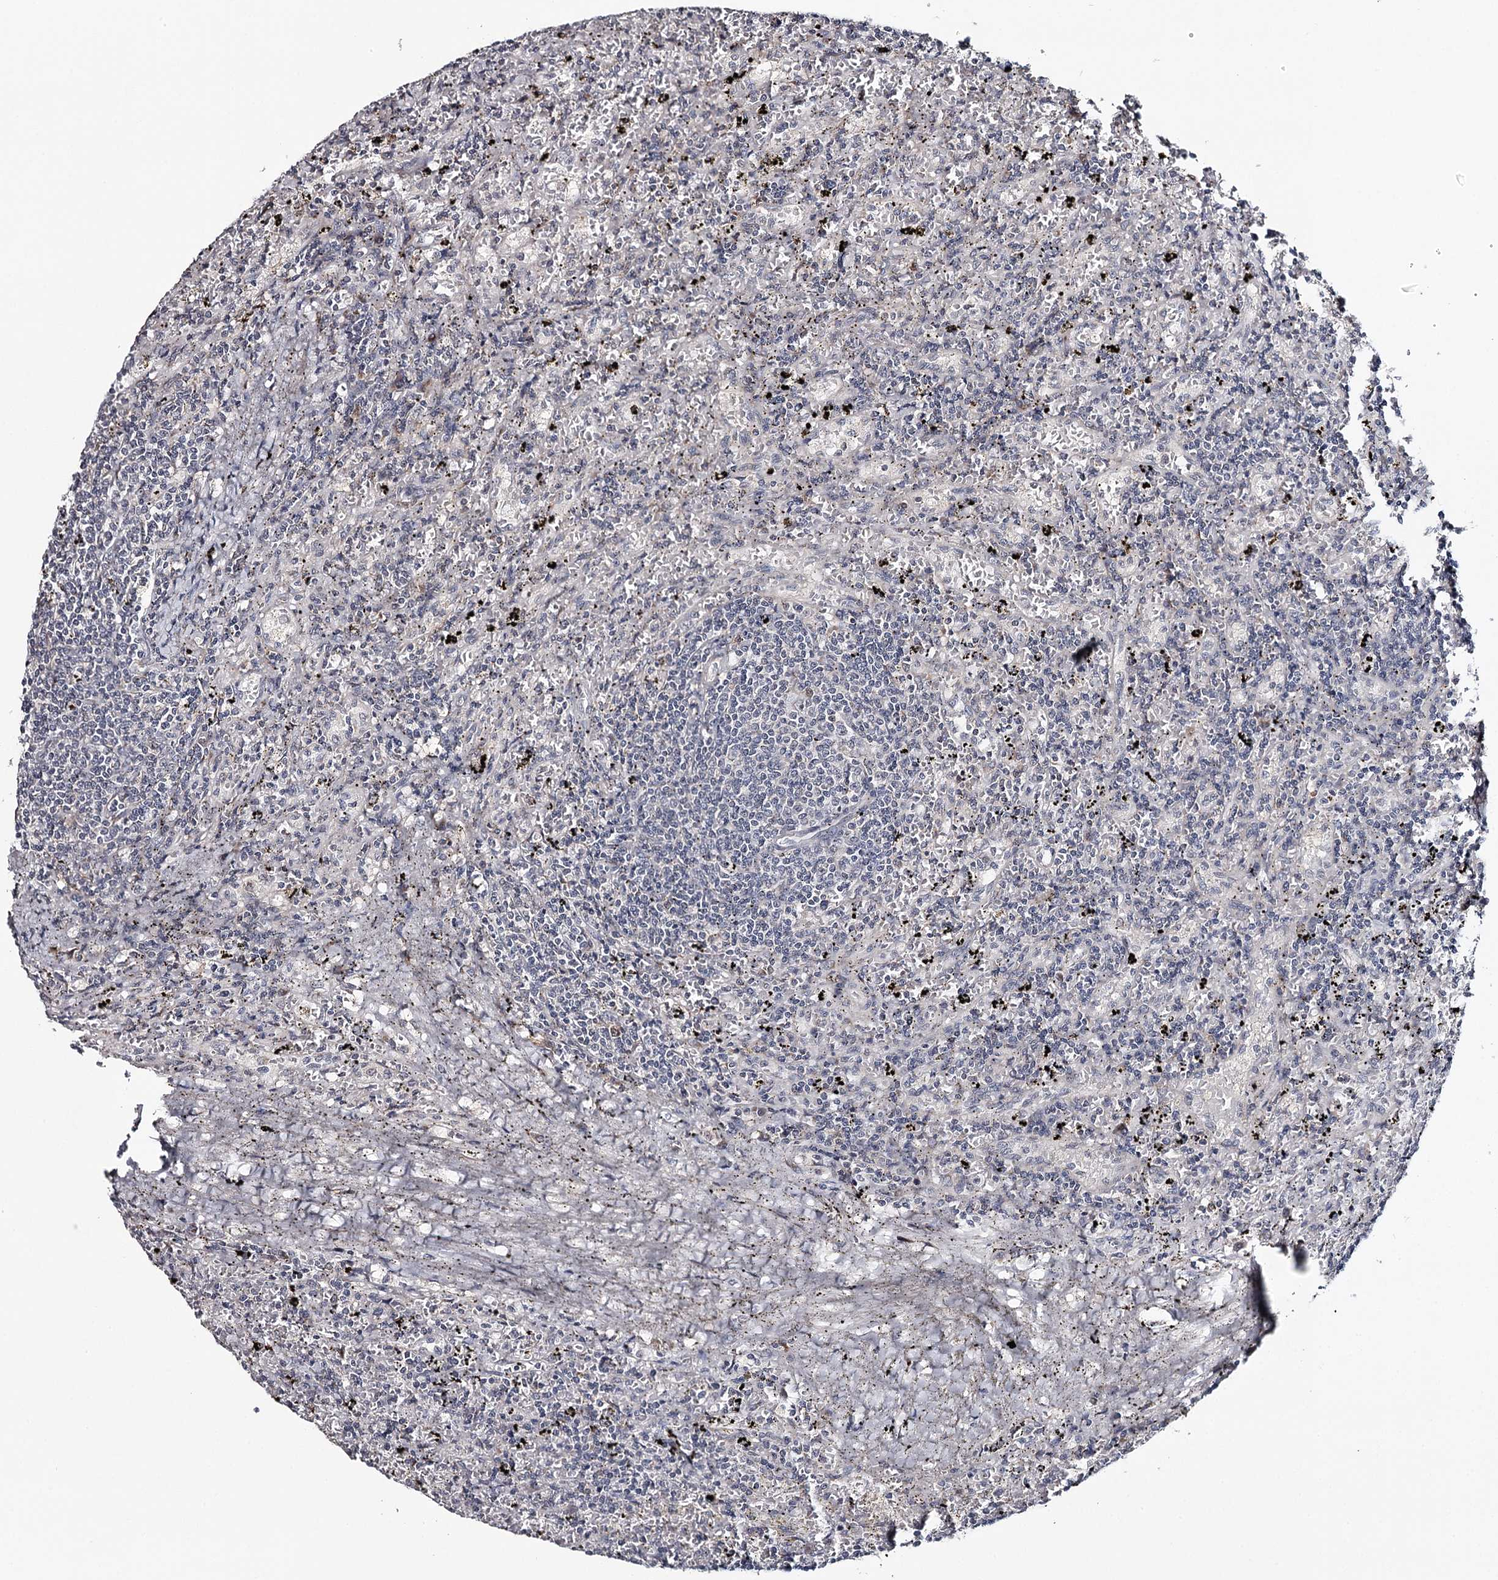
{"staining": {"intensity": "negative", "quantity": "none", "location": "none"}, "tissue": "lymphoma", "cell_type": "Tumor cells", "image_type": "cancer", "snomed": [{"axis": "morphology", "description": "Malignant lymphoma, non-Hodgkin's type, Low grade"}, {"axis": "topography", "description": "Spleen"}], "caption": "Micrograph shows no significant protein expression in tumor cells of lymphoma. (DAB (3,3'-diaminobenzidine) immunohistochemistry (IHC), high magnification).", "gene": "GTSF1", "patient": {"sex": "male", "age": 76}}